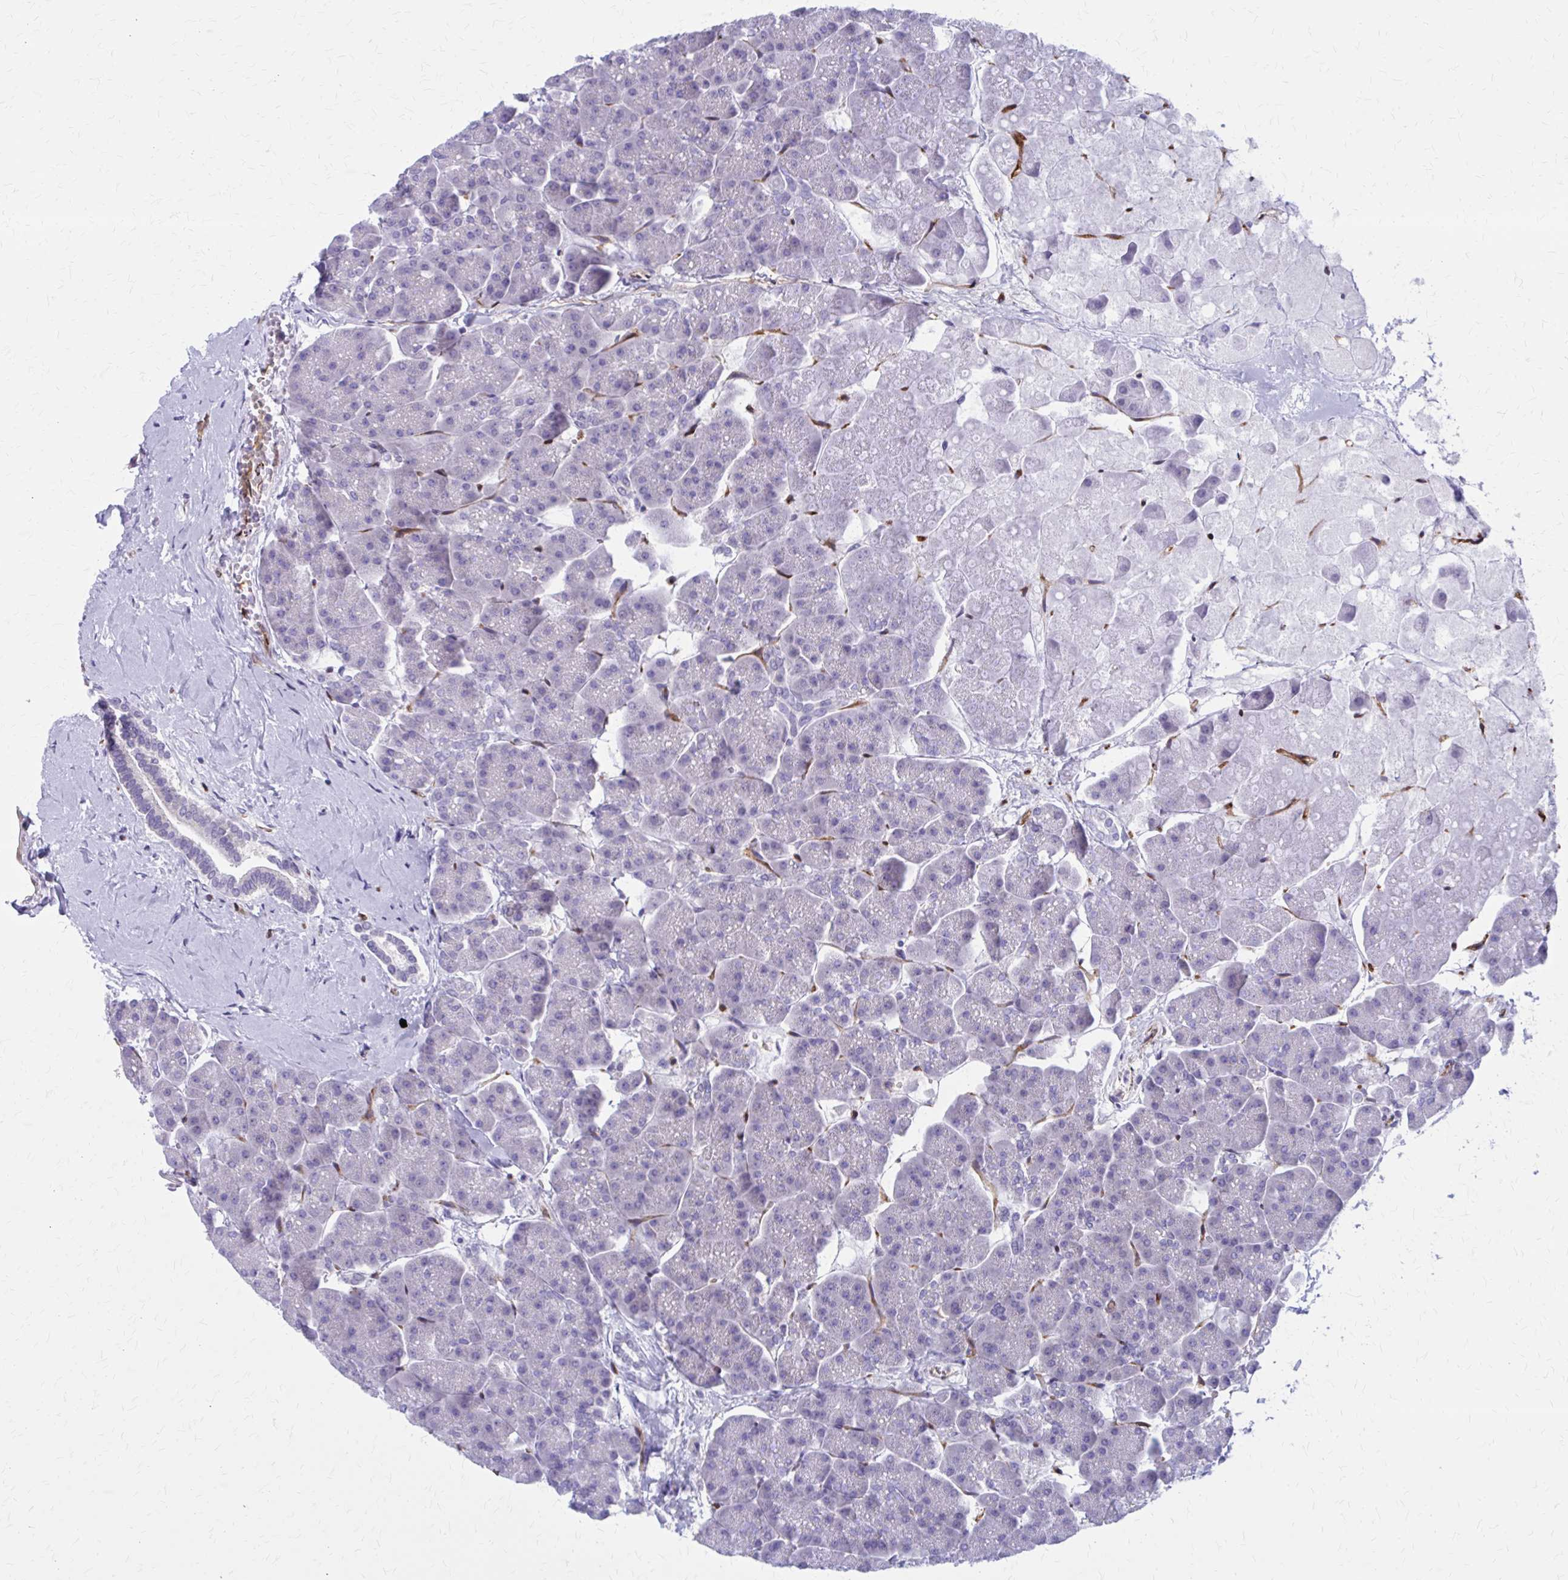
{"staining": {"intensity": "negative", "quantity": "none", "location": "none"}, "tissue": "pancreas", "cell_type": "Exocrine glandular cells", "image_type": "normal", "snomed": [{"axis": "morphology", "description": "Normal tissue, NOS"}, {"axis": "topography", "description": "Pancreas"}, {"axis": "topography", "description": "Peripheral nerve tissue"}], "caption": "An image of pancreas stained for a protein reveals no brown staining in exocrine glandular cells.", "gene": "CLIC2", "patient": {"sex": "male", "age": 54}}